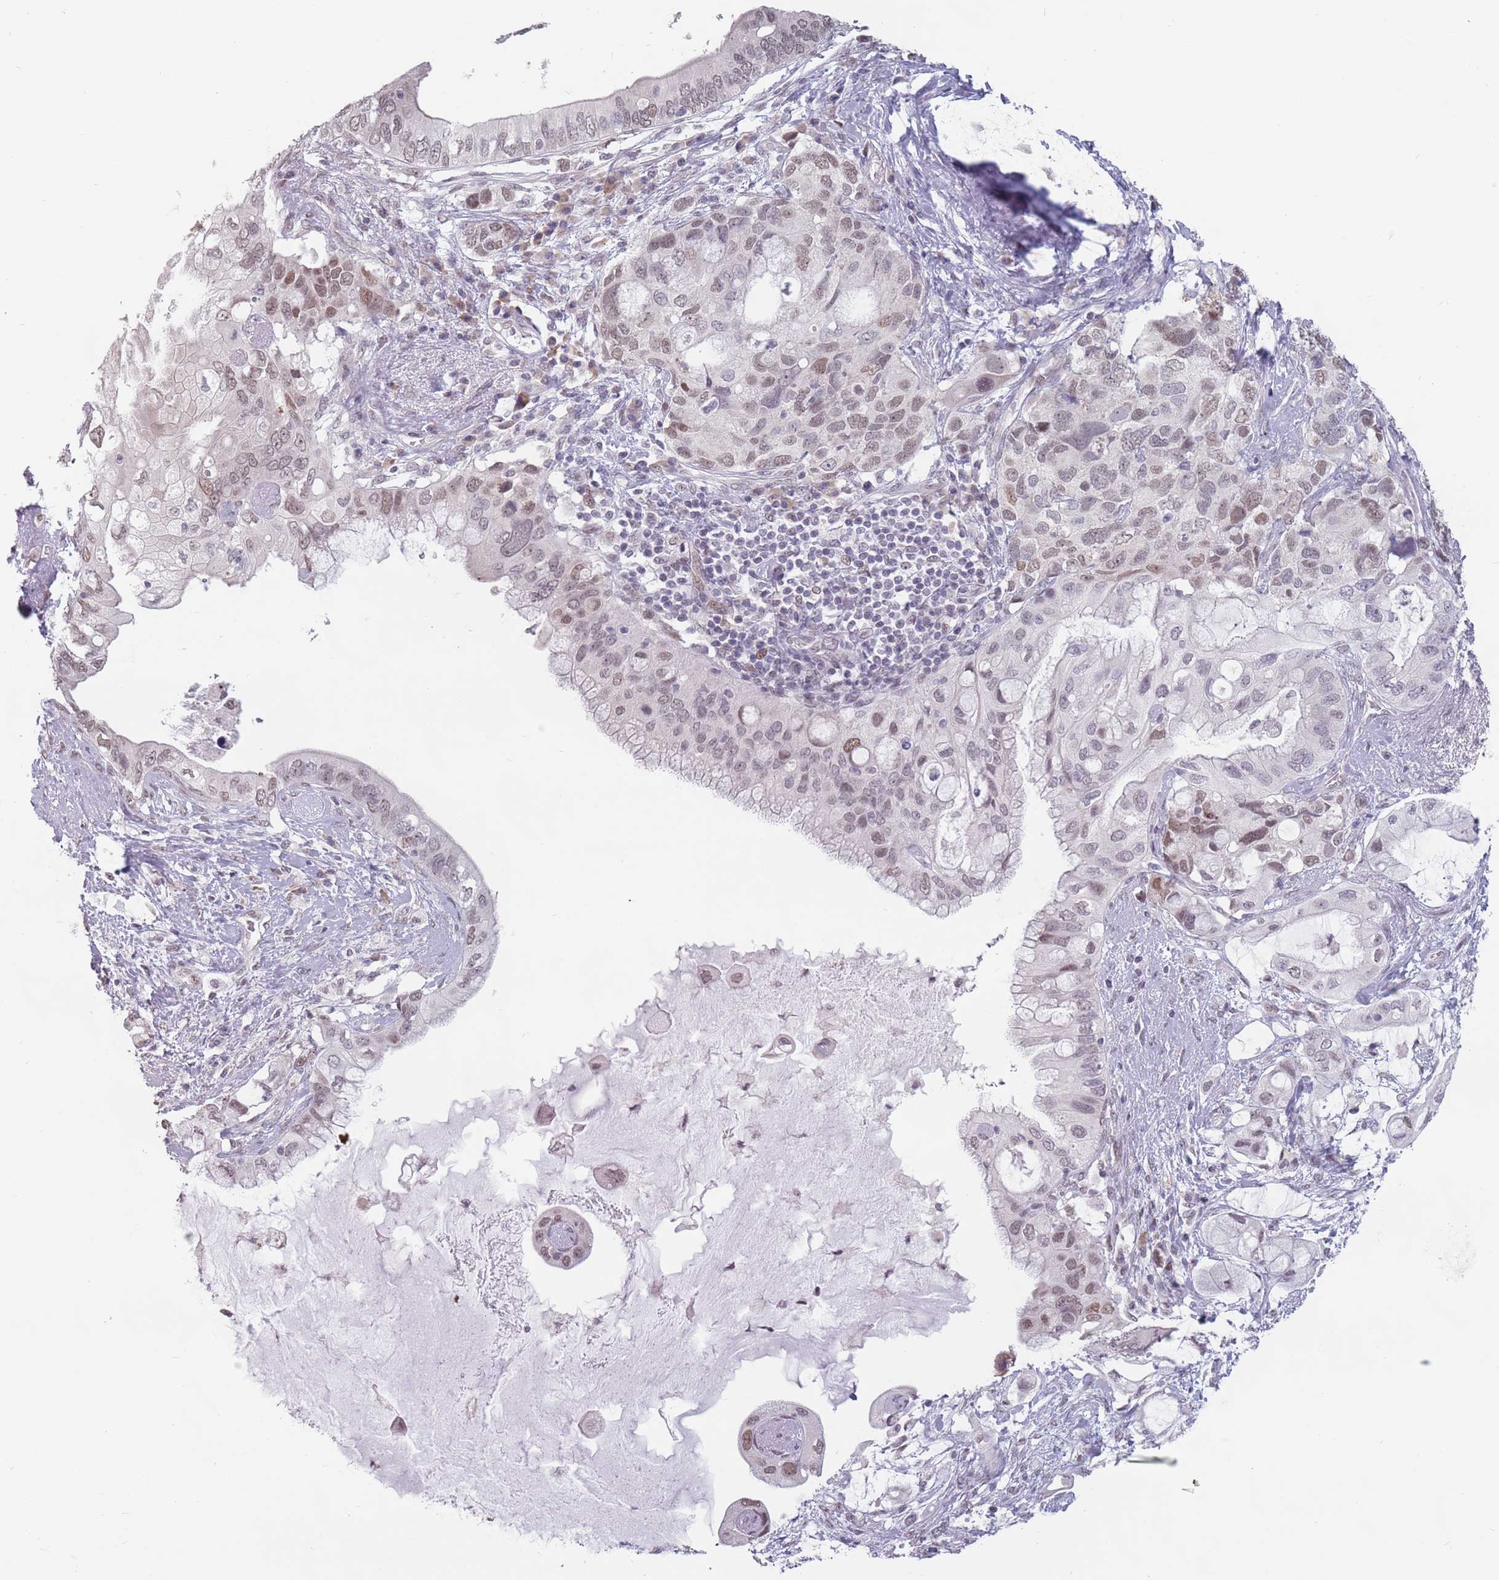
{"staining": {"intensity": "moderate", "quantity": "25%-75%", "location": "nuclear"}, "tissue": "pancreatic cancer", "cell_type": "Tumor cells", "image_type": "cancer", "snomed": [{"axis": "morphology", "description": "Adenocarcinoma, NOS"}, {"axis": "topography", "description": "Pancreas"}], "caption": "Protein positivity by immunohistochemistry demonstrates moderate nuclear staining in approximately 25%-75% of tumor cells in adenocarcinoma (pancreatic).", "gene": "PTCHD1", "patient": {"sex": "female", "age": 56}}